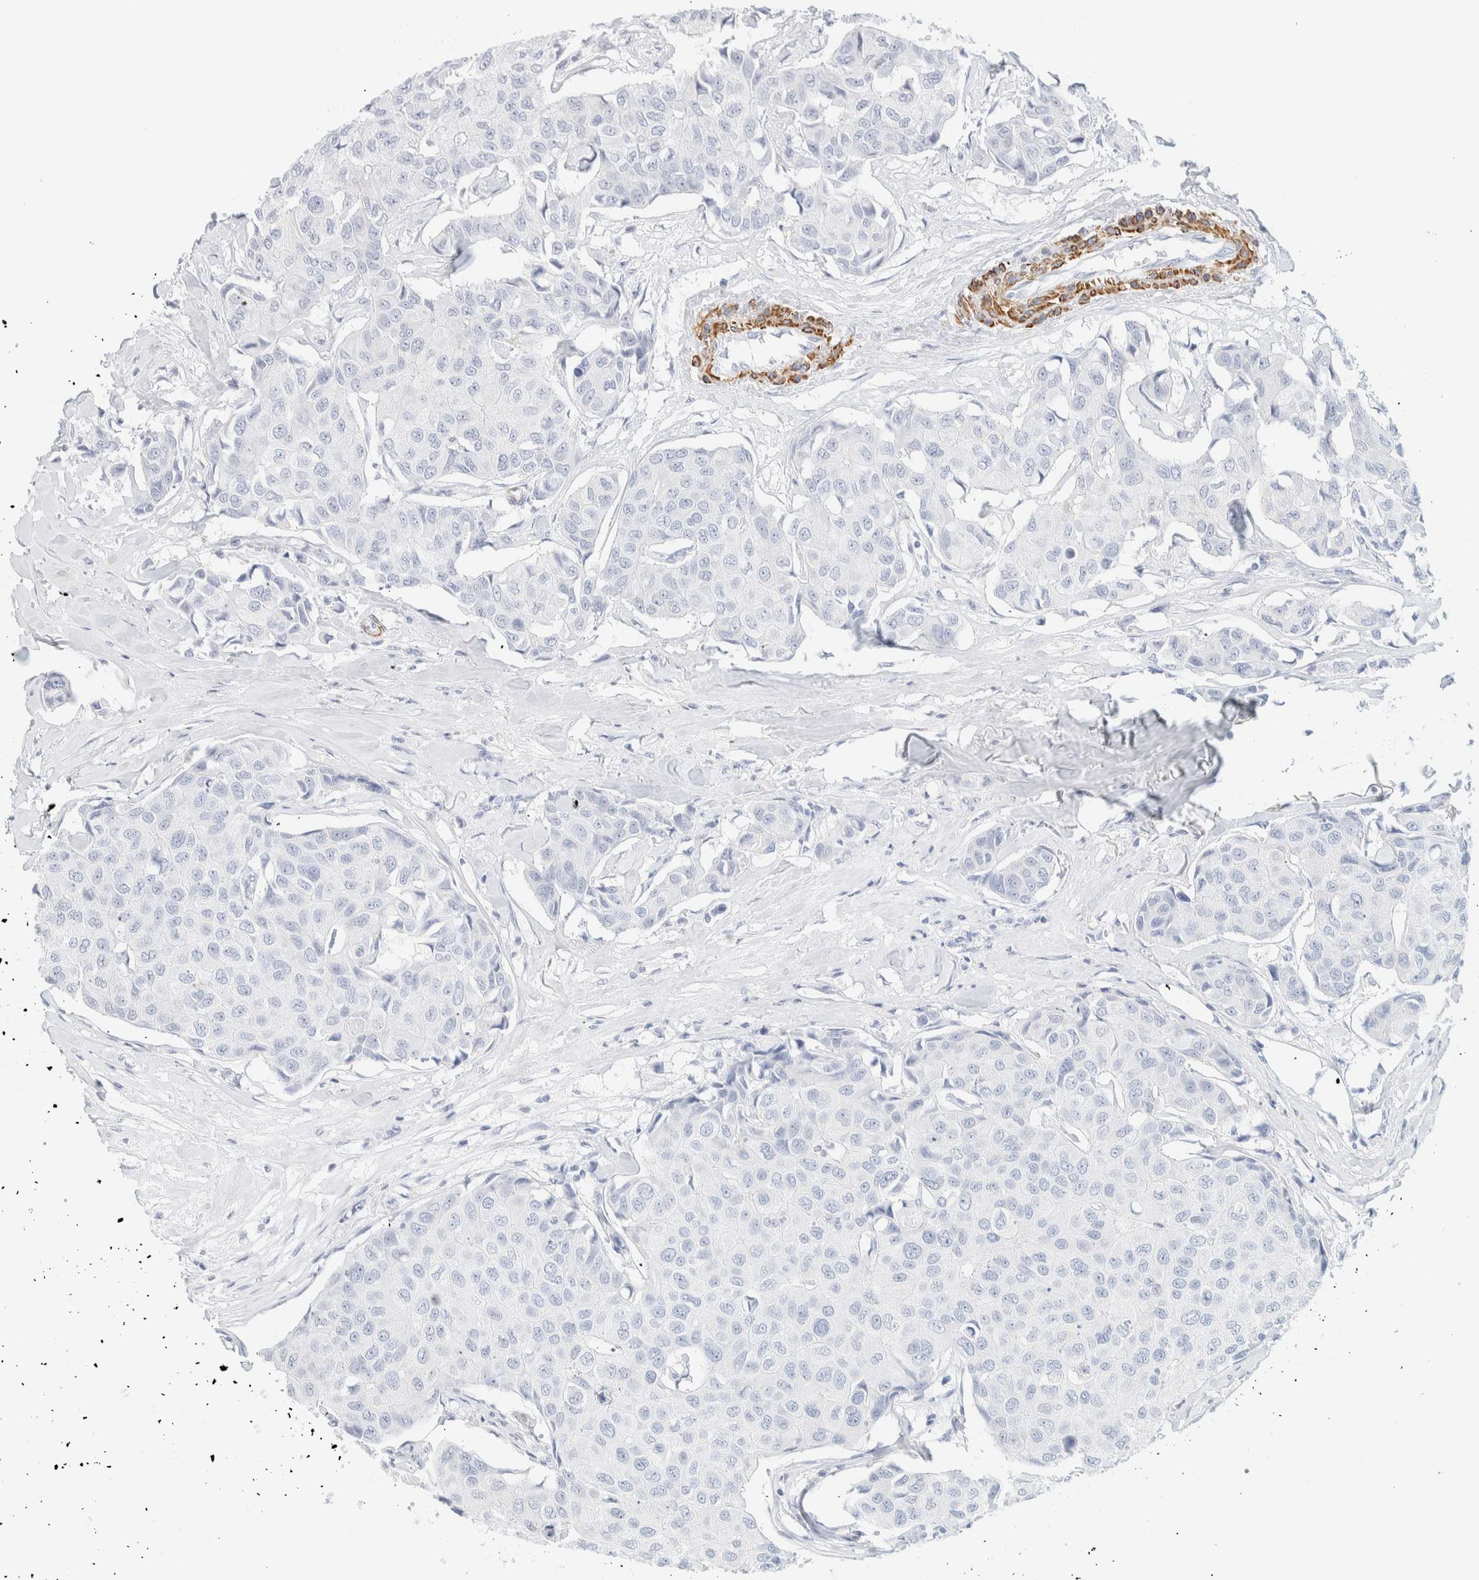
{"staining": {"intensity": "negative", "quantity": "none", "location": "none"}, "tissue": "breast cancer", "cell_type": "Tumor cells", "image_type": "cancer", "snomed": [{"axis": "morphology", "description": "Duct carcinoma"}, {"axis": "topography", "description": "Breast"}], "caption": "There is no significant positivity in tumor cells of breast cancer.", "gene": "AFMID", "patient": {"sex": "female", "age": 80}}